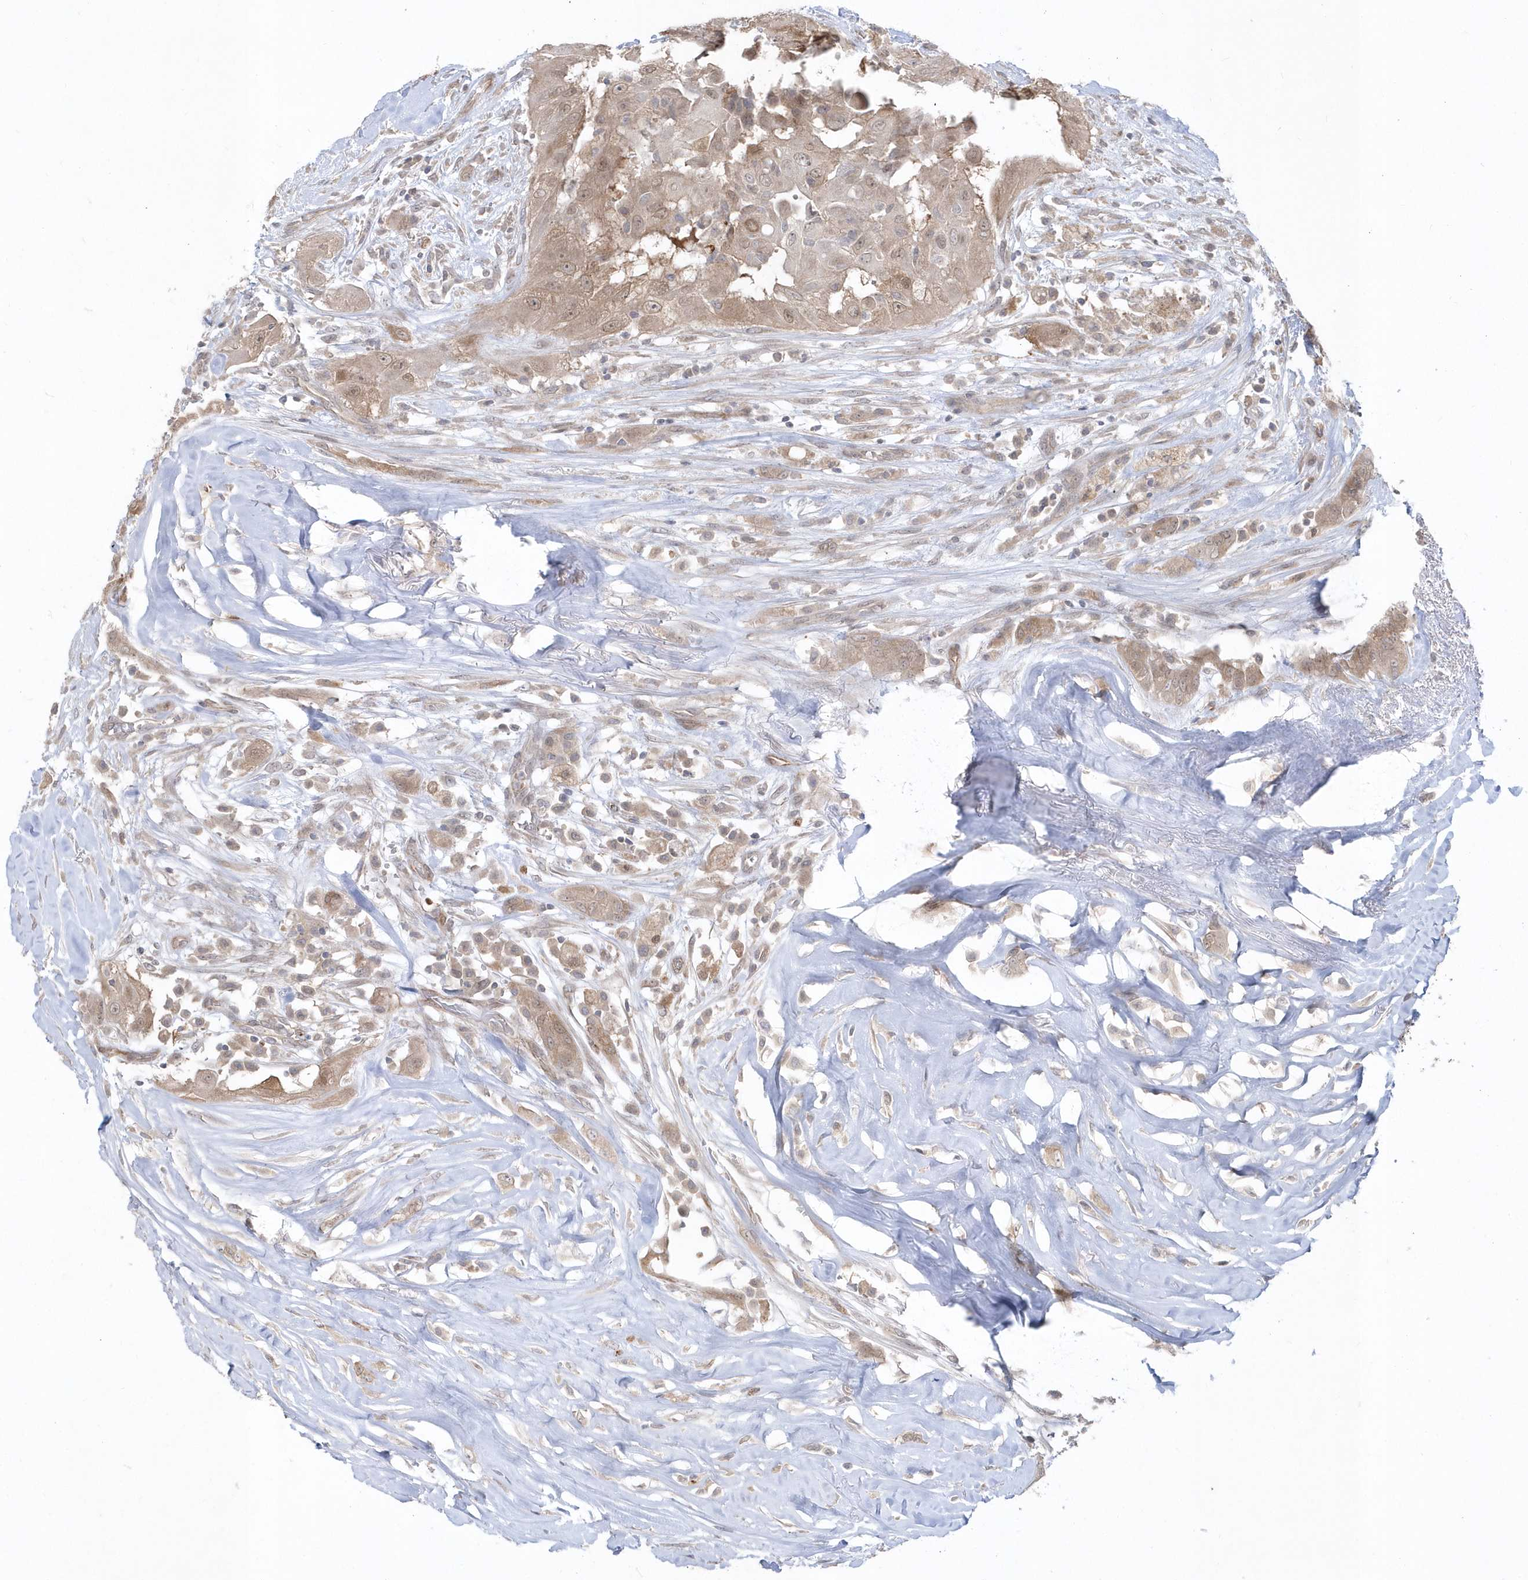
{"staining": {"intensity": "weak", "quantity": "25%-75%", "location": "cytoplasmic/membranous"}, "tissue": "thyroid cancer", "cell_type": "Tumor cells", "image_type": "cancer", "snomed": [{"axis": "morphology", "description": "Papillary adenocarcinoma, NOS"}, {"axis": "topography", "description": "Thyroid gland"}], "caption": "A photomicrograph of papillary adenocarcinoma (thyroid) stained for a protein displays weak cytoplasmic/membranous brown staining in tumor cells.", "gene": "DHX57", "patient": {"sex": "female", "age": 59}}